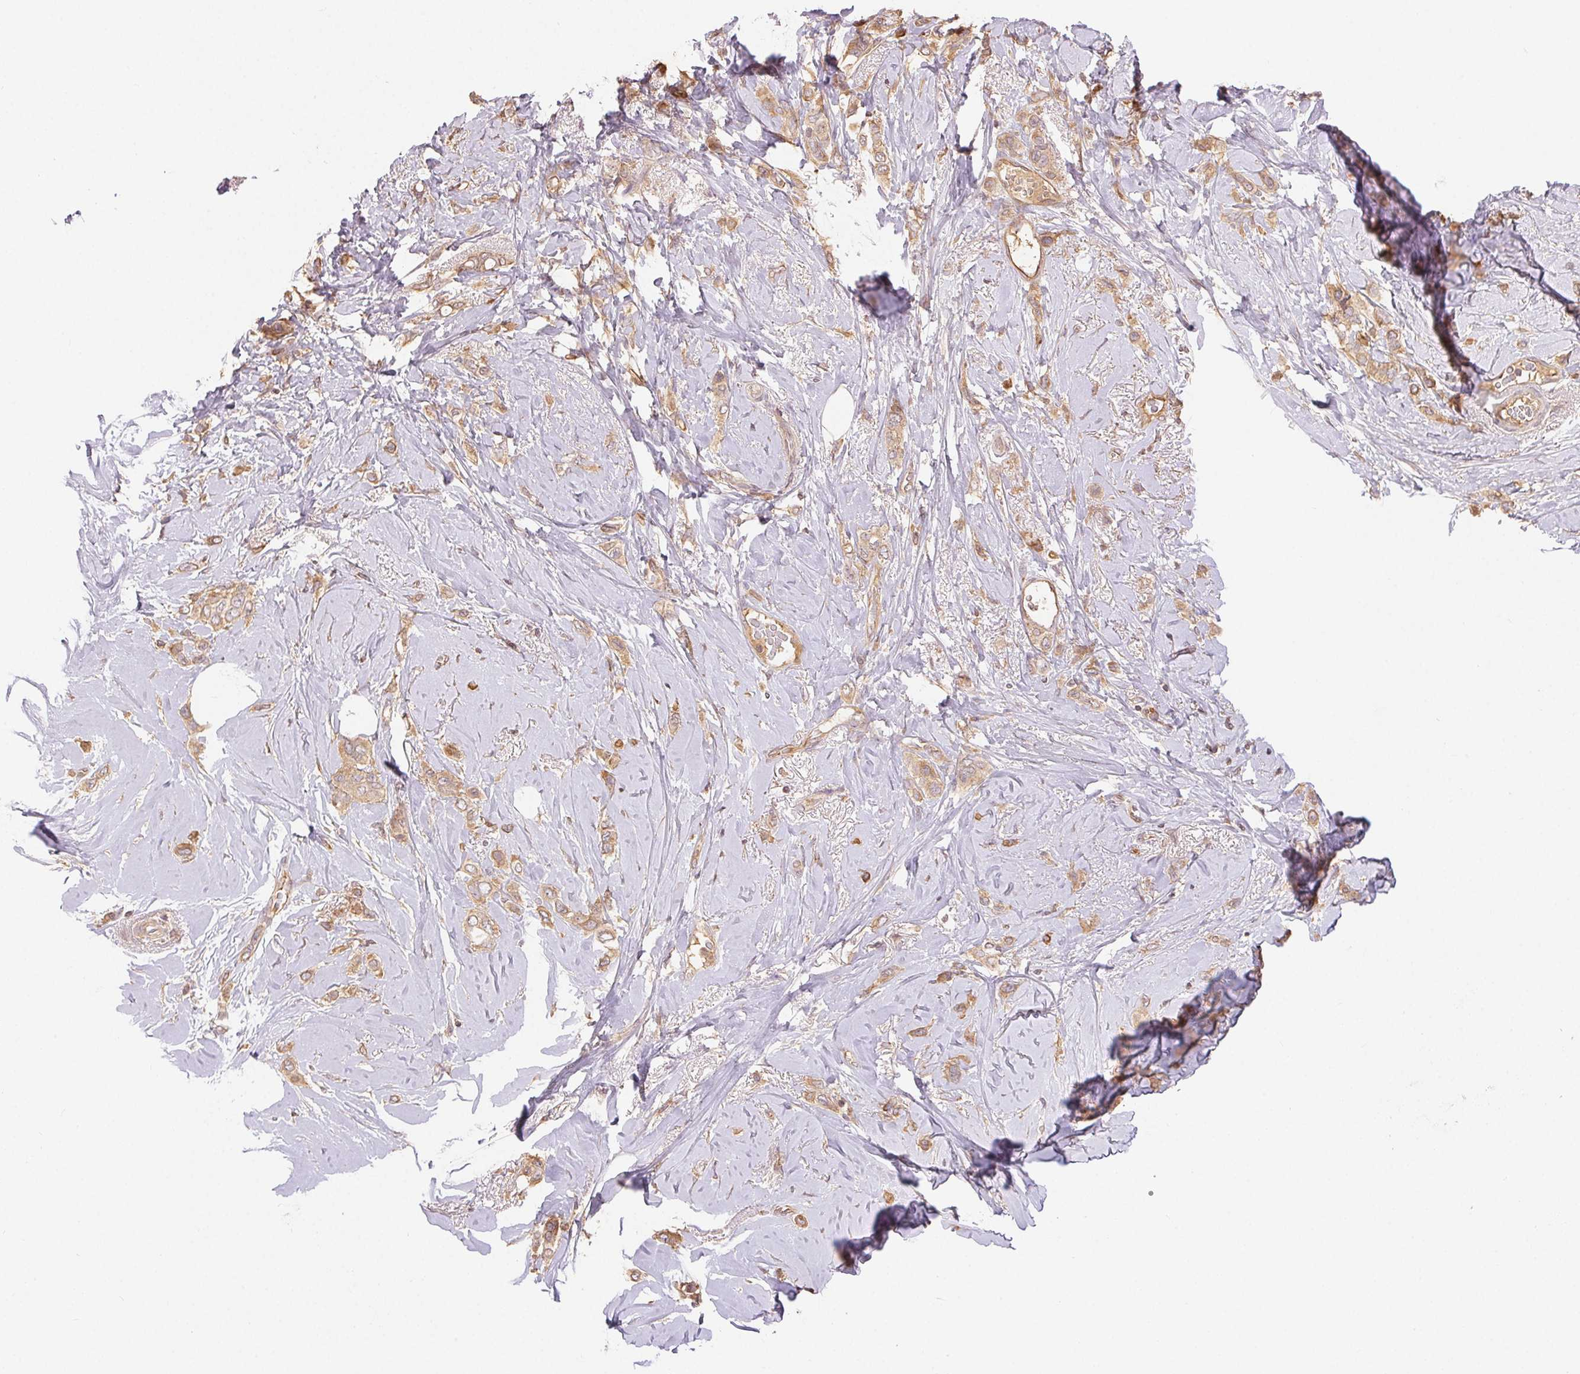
{"staining": {"intensity": "moderate", "quantity": ">75%", "location": "cytoplasmic/membranous"}, "tissue": "breast cancer", "cell_type": "Tumor cells", "image_type": "cancer", "snomed": [{"axis": "morphology", "description": "Lobular carcinoma"}, {"axis": "topography", "description": "Breast"}], "caption": "Breast cancer tissue exhibits moderate cytoplasmic/membranous positivity in about >75% of tumor cells (DAB = brown stain, brightfield microscopy at high magnification).", "gene": "MAPKAPK2", "patient": {"sex": "female", "age": 66}}